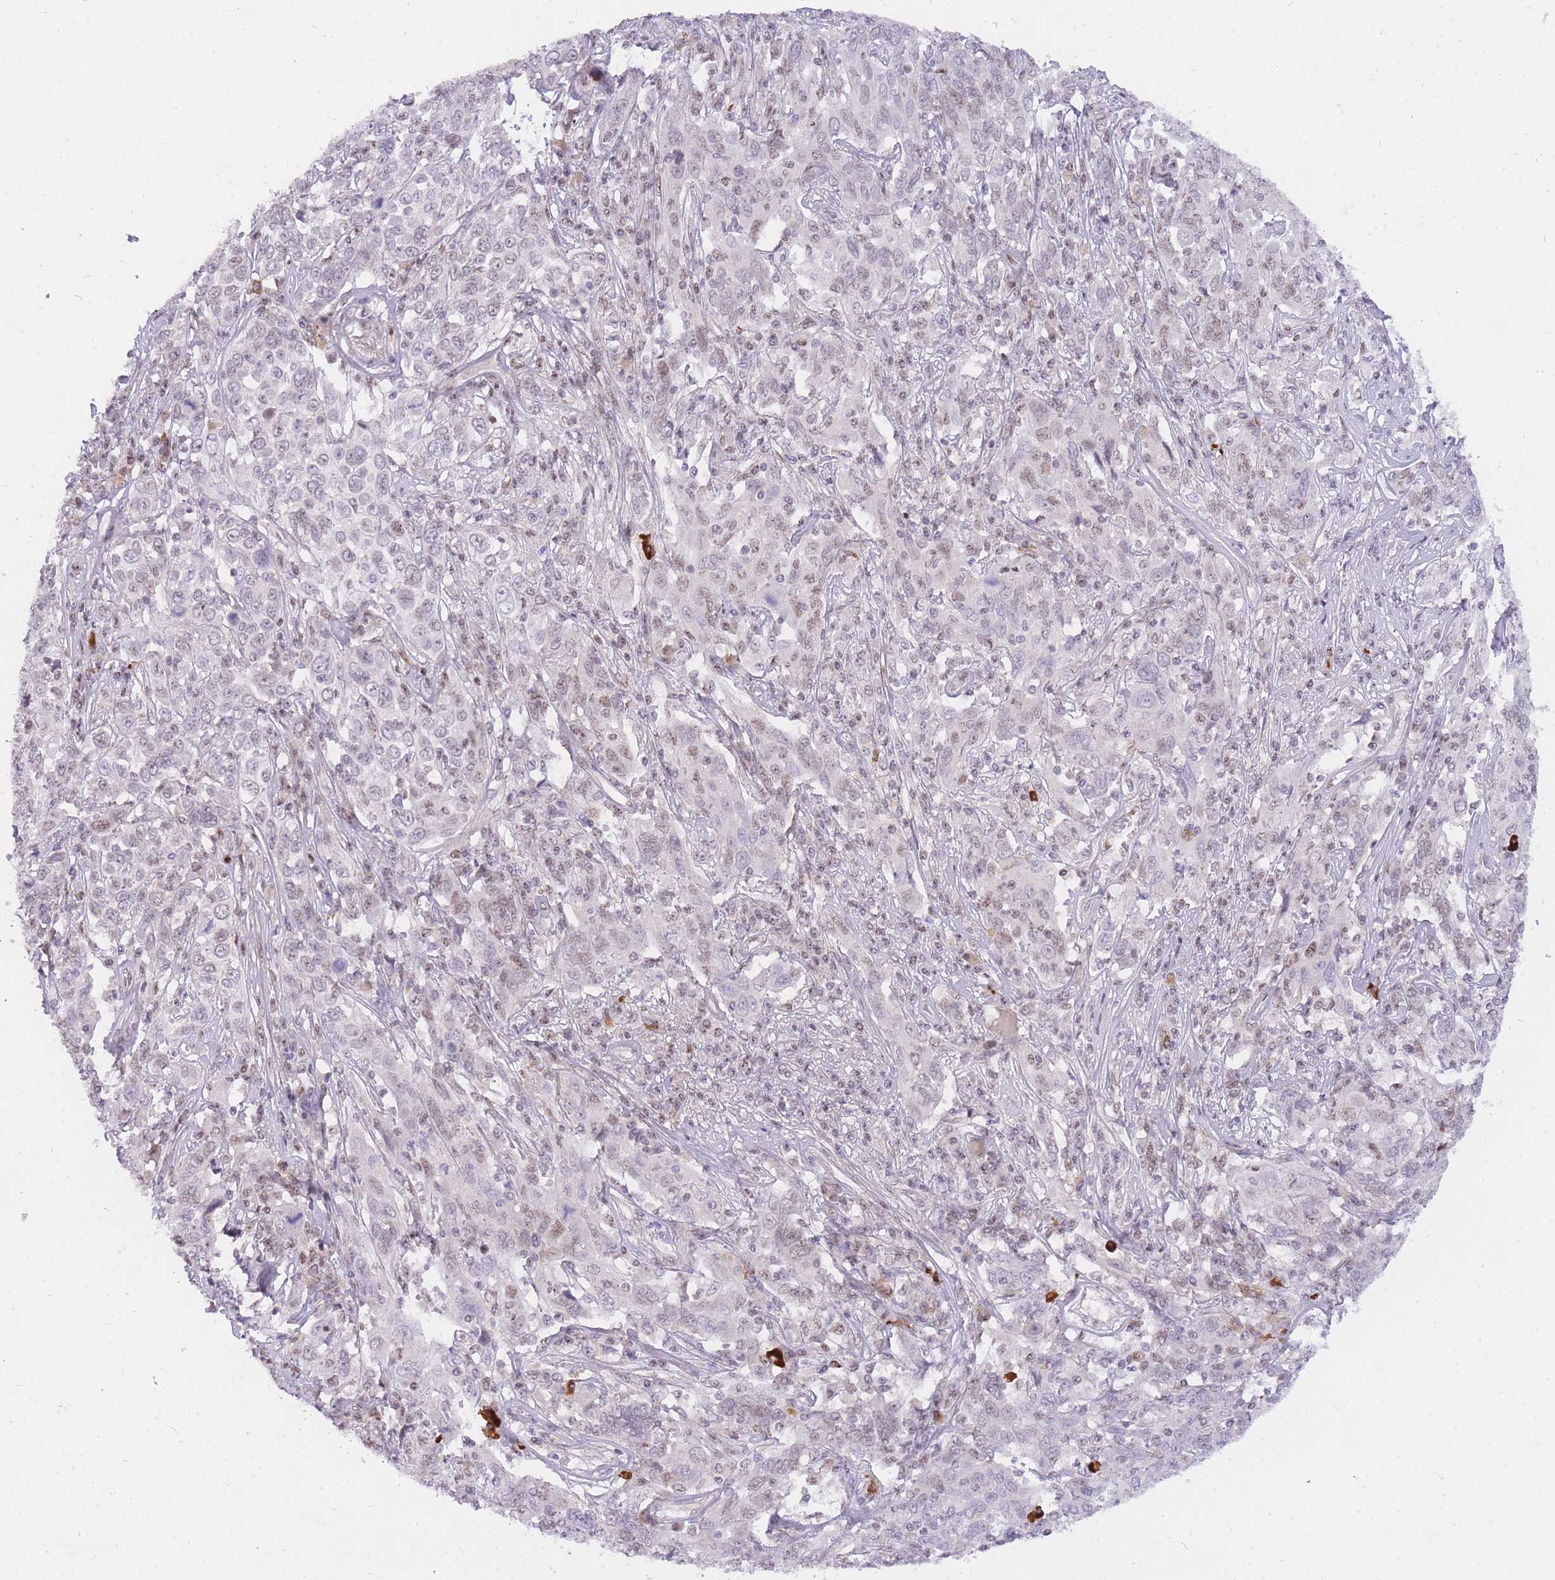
{"staining": {"intensity": "moderate", "quantity": "25%-75%", "location": "nuclear"}, "tissue": "cervical cancer", "cell_type": "Tumor cells", "image_type": "cancer", "snomed": [{"axis": "morphology", "description": "Squamous cell carcinoma, NOS"}, {"axis": "topography", "description": "Cervix"}], "caption": "Human squamous cell carcinoma (cervical) stained for a protein (brown) reveals moderate nuclear positive staining in approximately 25%-75% of tumor cells.", "gene": "TLE2", "patient": {"sex": "female", "age": 46}}